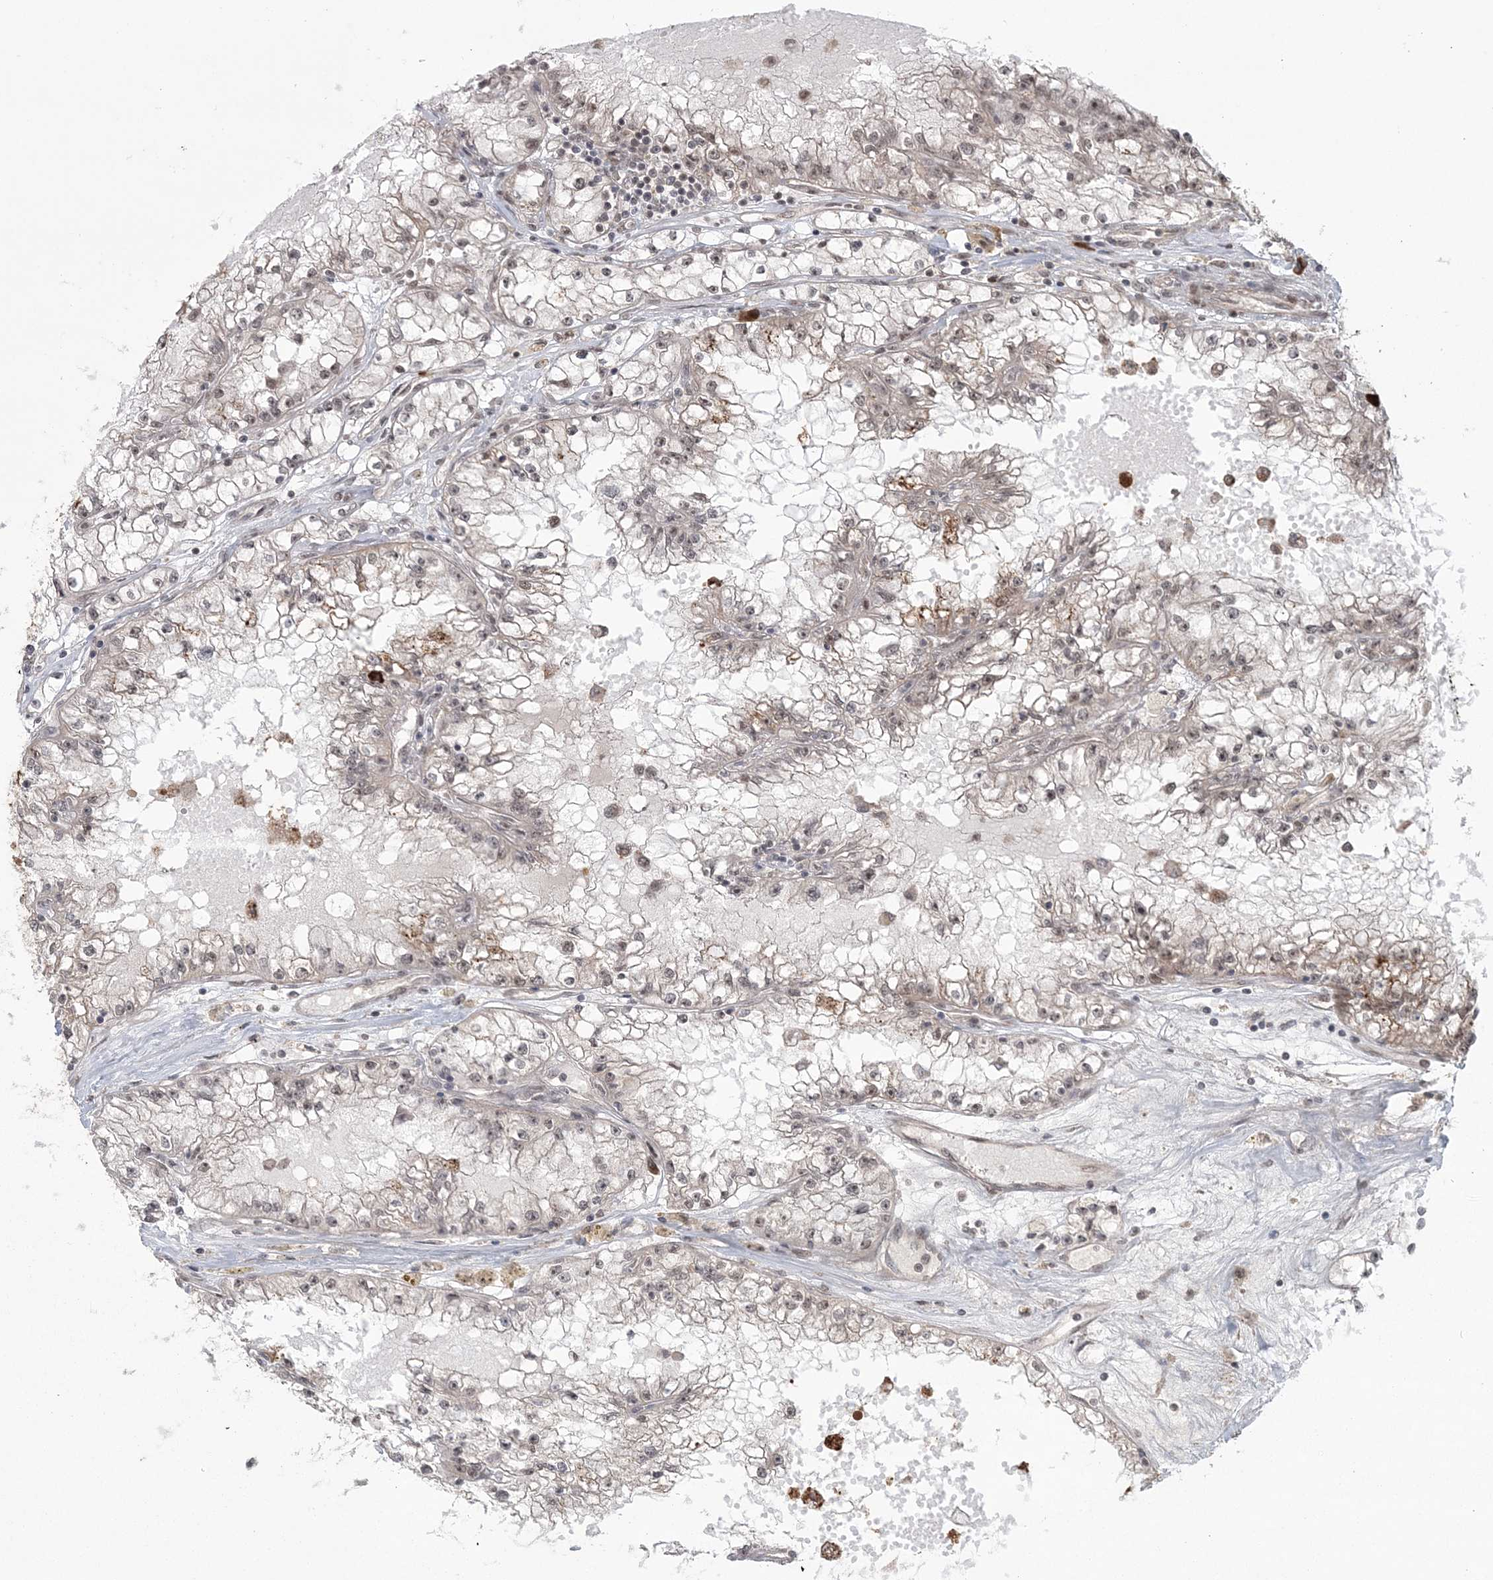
{"staining": {"intensity": "weak", "quantity": "<25%", "location": "cytoplasmic/membranous,nuclear"}, "tissue": "renal cancer", "cell_type": "Tumor cells", "image_type": "cancer", "snomed": [{"axis": "morphology", "description": "Adenocarcinoma, NOS"}, {"axis": "topography", "description": "Kidney"}], "caption": "There is no significant staining in tumor cells of renal cancer (adenocarcinoma). (Stains: DAB (3,3'-diaminobenzidine) immunohistochemistry with hematoxylin counter stain, Microscopy: brightfield microscopy at high magnification).", "gene": "EPB41L4A", "patient": {"sex": "male", "age": 56}}